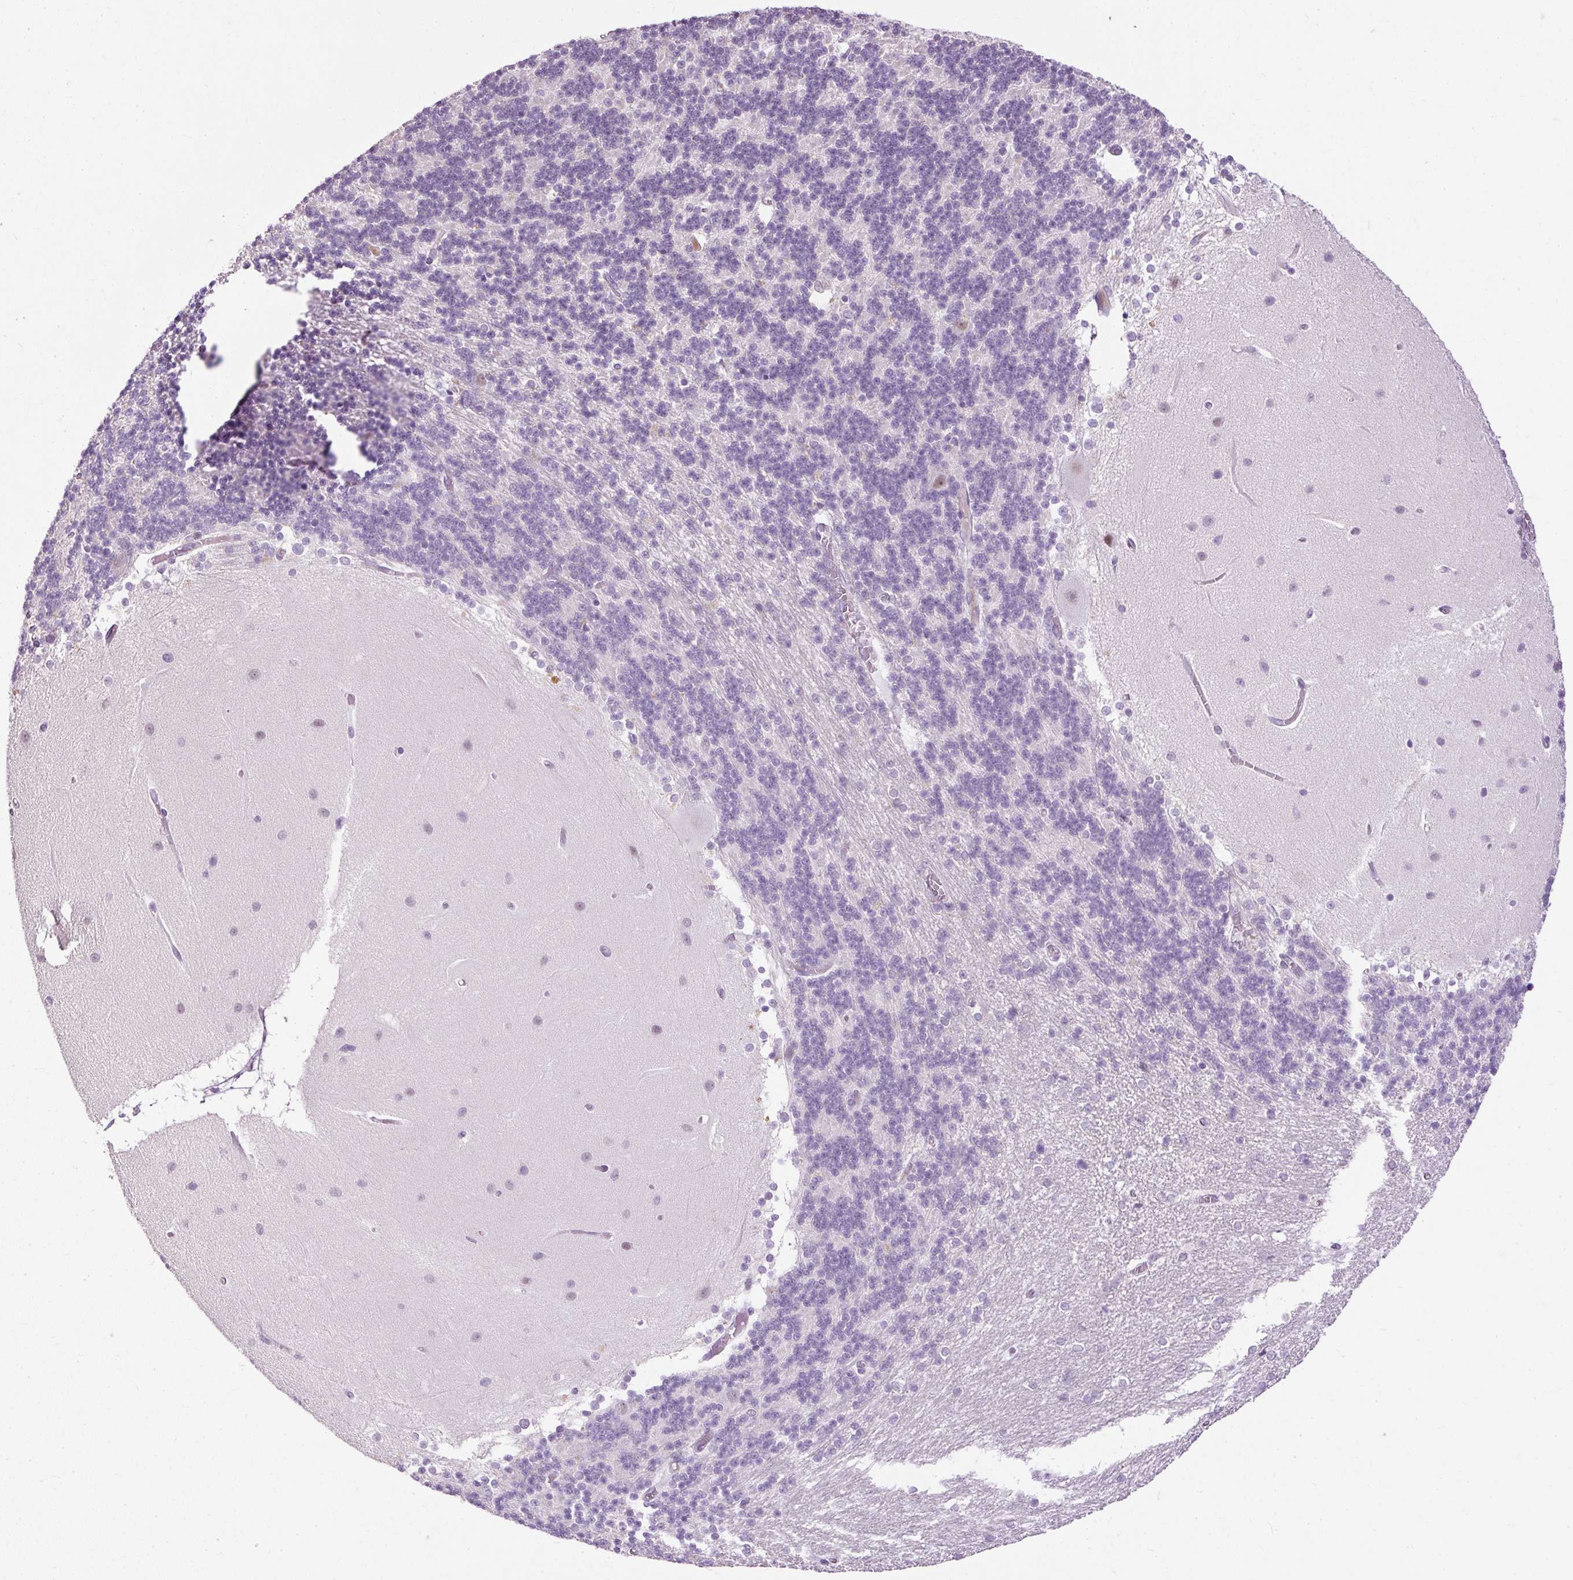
{"staining": {"intensity": "negative", "quantity": "none", "location": "none"}, "tissue": "cerebellum", "cell_type": "Cells in granular layer", "image_type": "normal", "snomed": [{"axis": "morphology", "description": "Normal tissue, NOS"}, {"axis": "topography", "description": "Cerebellum"}], "caption": "Immunohistochemical staining of normal cerebellum reveals no significant positivity in cells in granular layer. The staining is performed using DAB (3,3'-diaminobenzidine) brown chromogen with nuclei counter-stained in using hematoxylin.", "gene": "PDE6B", "patient": {"sex": "female", "age": 54}}